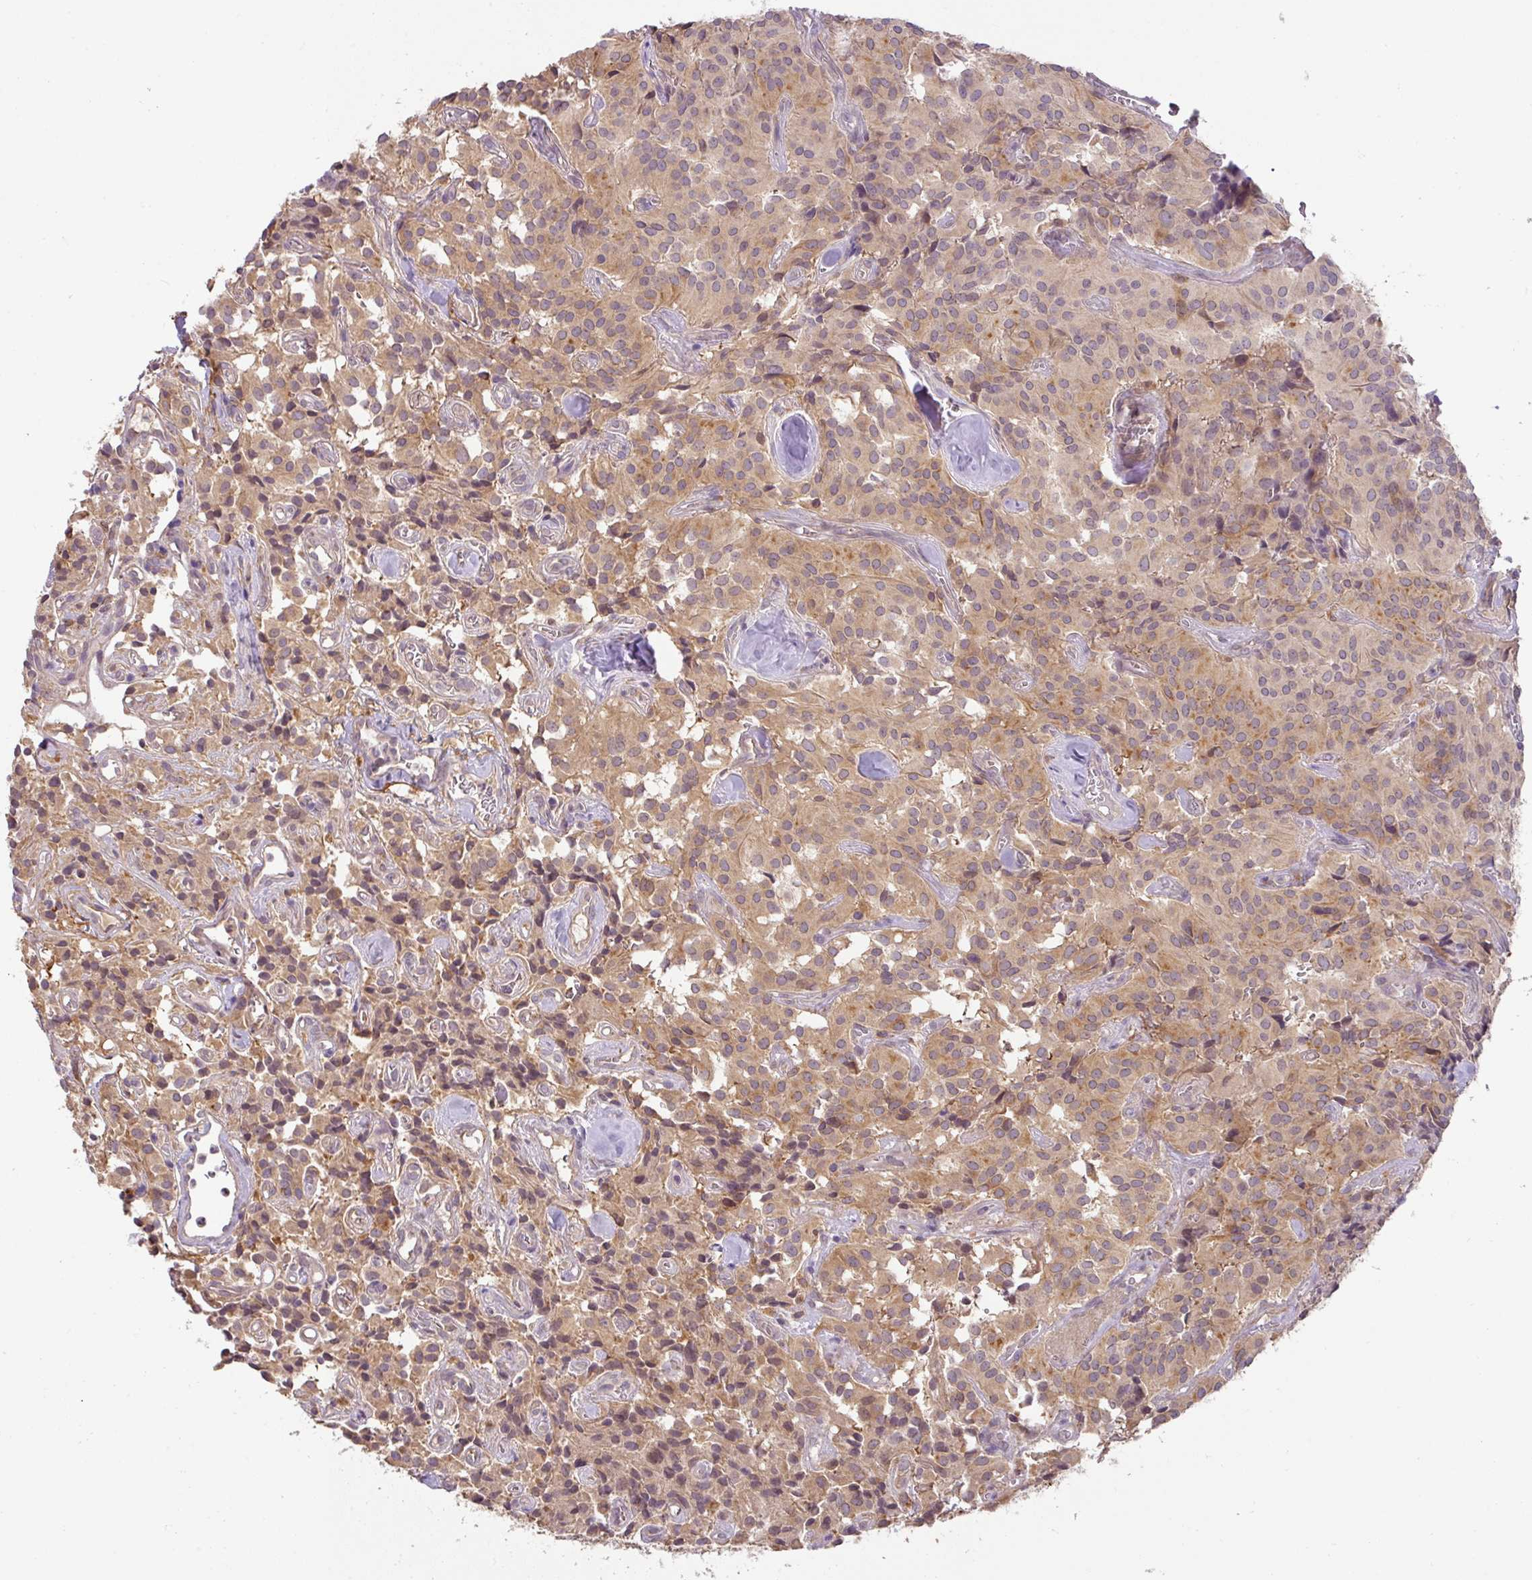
{"staining": {"intensity": "moderate", "quantity": ">75%", "location": "cytoplasmic/membranous"}, "tissue": "glioma", "cell_type": "Tumor cells", "image_type": "cancer", "snomed": [{"axis": "morphology", "description": "Glioma, malignant, Low grade"}, {"axis": "topography", "description": "Brain"}], "caption": "This histopathology image demonstrates glioma stained with IHC to label a protein in brown. The cytoplasmic/membranous of tumor cells show moderate positivity for the protein. Nuclei are counter-stained blue.", "gene": "GCNT7", "patient": {"sex": "male", "age": 42}}